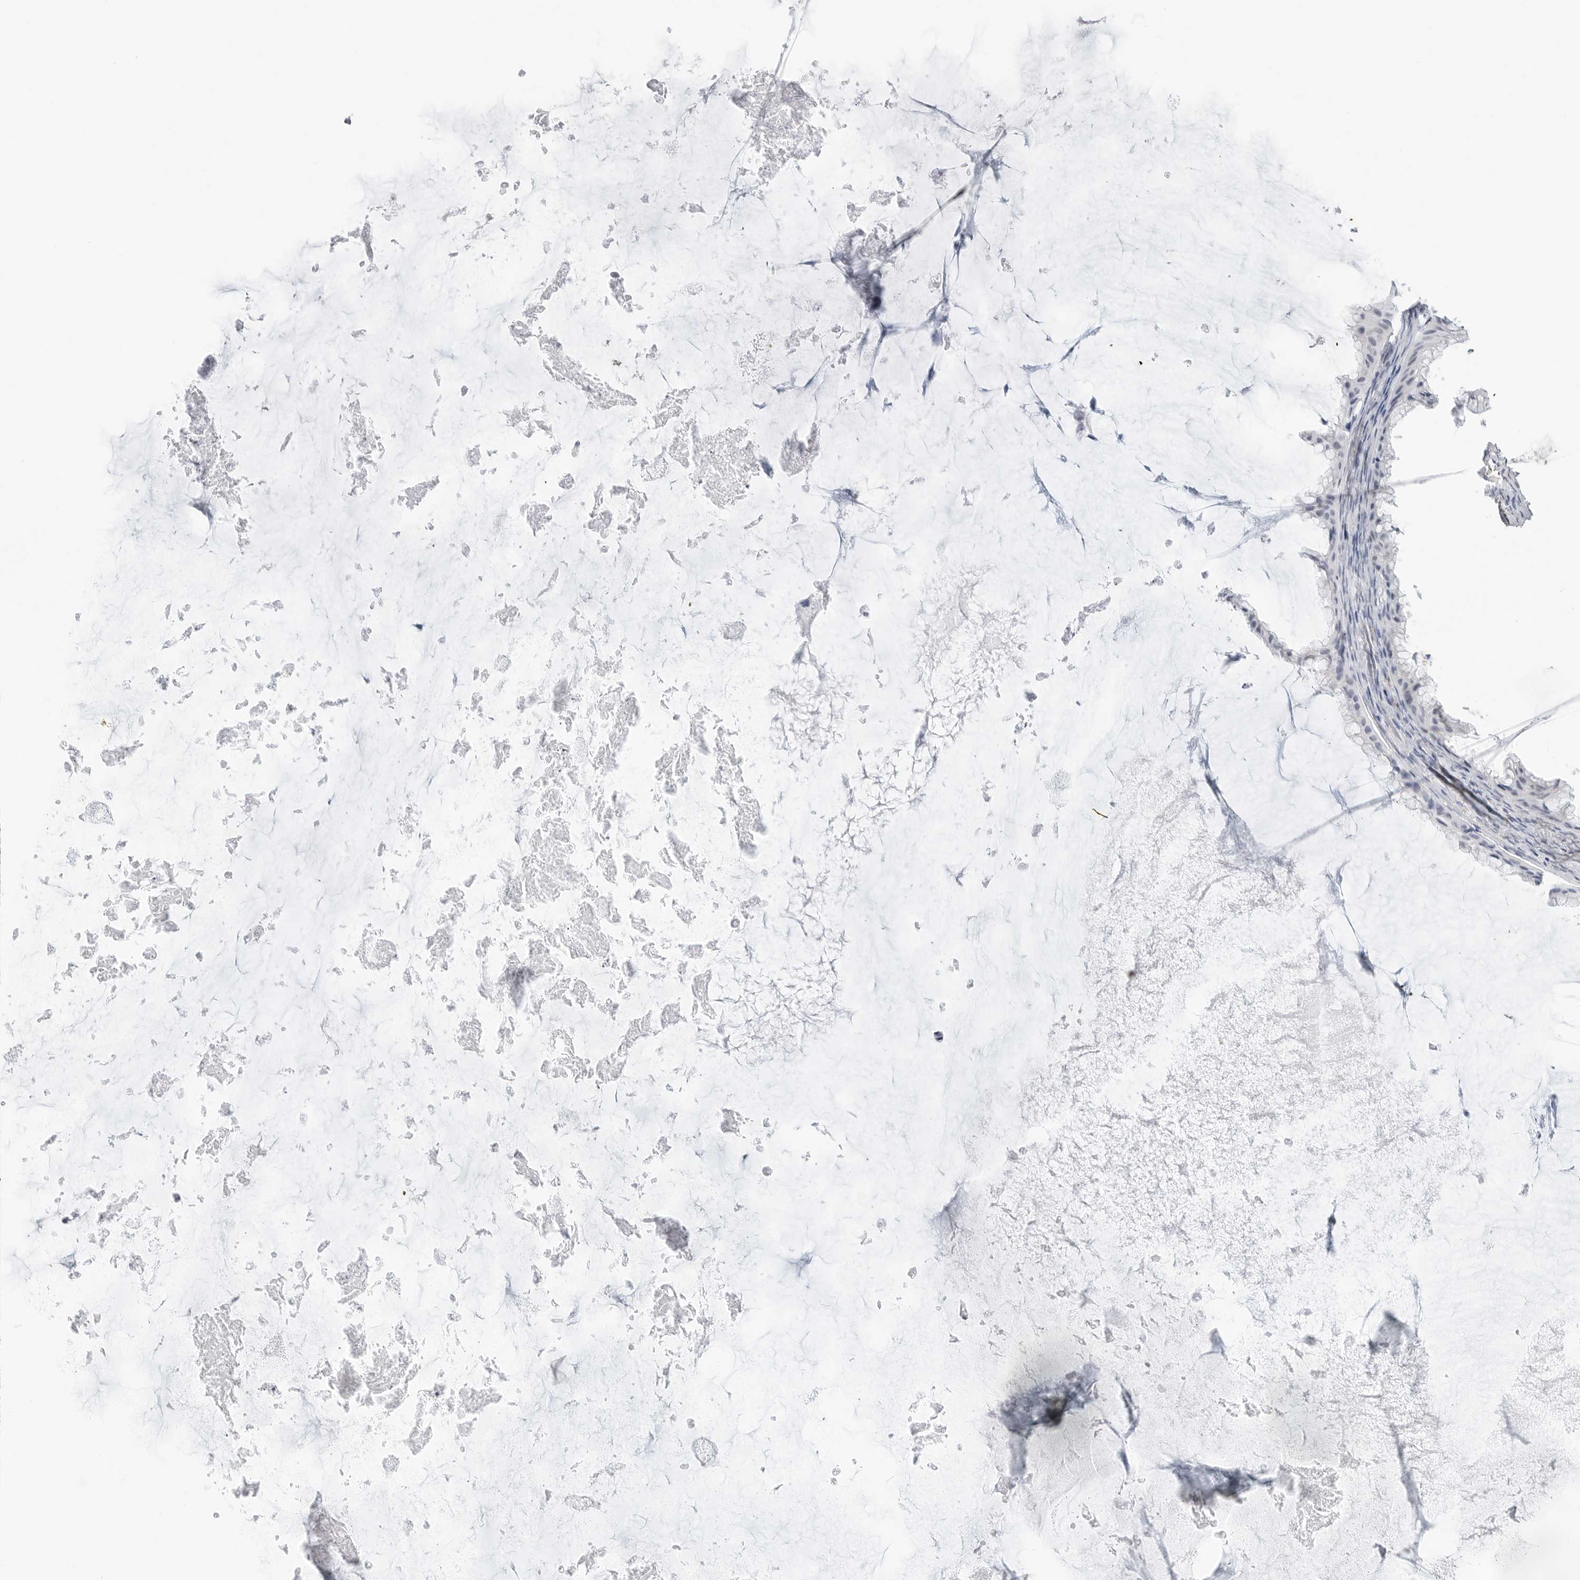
{"staining": {"intensity": "negative", "quantity": "none", "location": "none"}, "tissue": "ovarian cancer", "cell_type": "Tumor cells", "image_type": "cancer", "snomed": [{"axis": "morphology", "description": "Cystadenocarcinoma, mucinous, NOS"}, {"axis": "topography", "description": "Ovary"}], "caption": "Immunohistochemistry photomicrograph of neoplastic tissue: human mucinous cystadenocarcinoma (ovarian) stained with DAB exhibits no significant protein staining in tumor cells.", "gene": "HSPB7", "patient": {"sex": "female", "age": 61}}